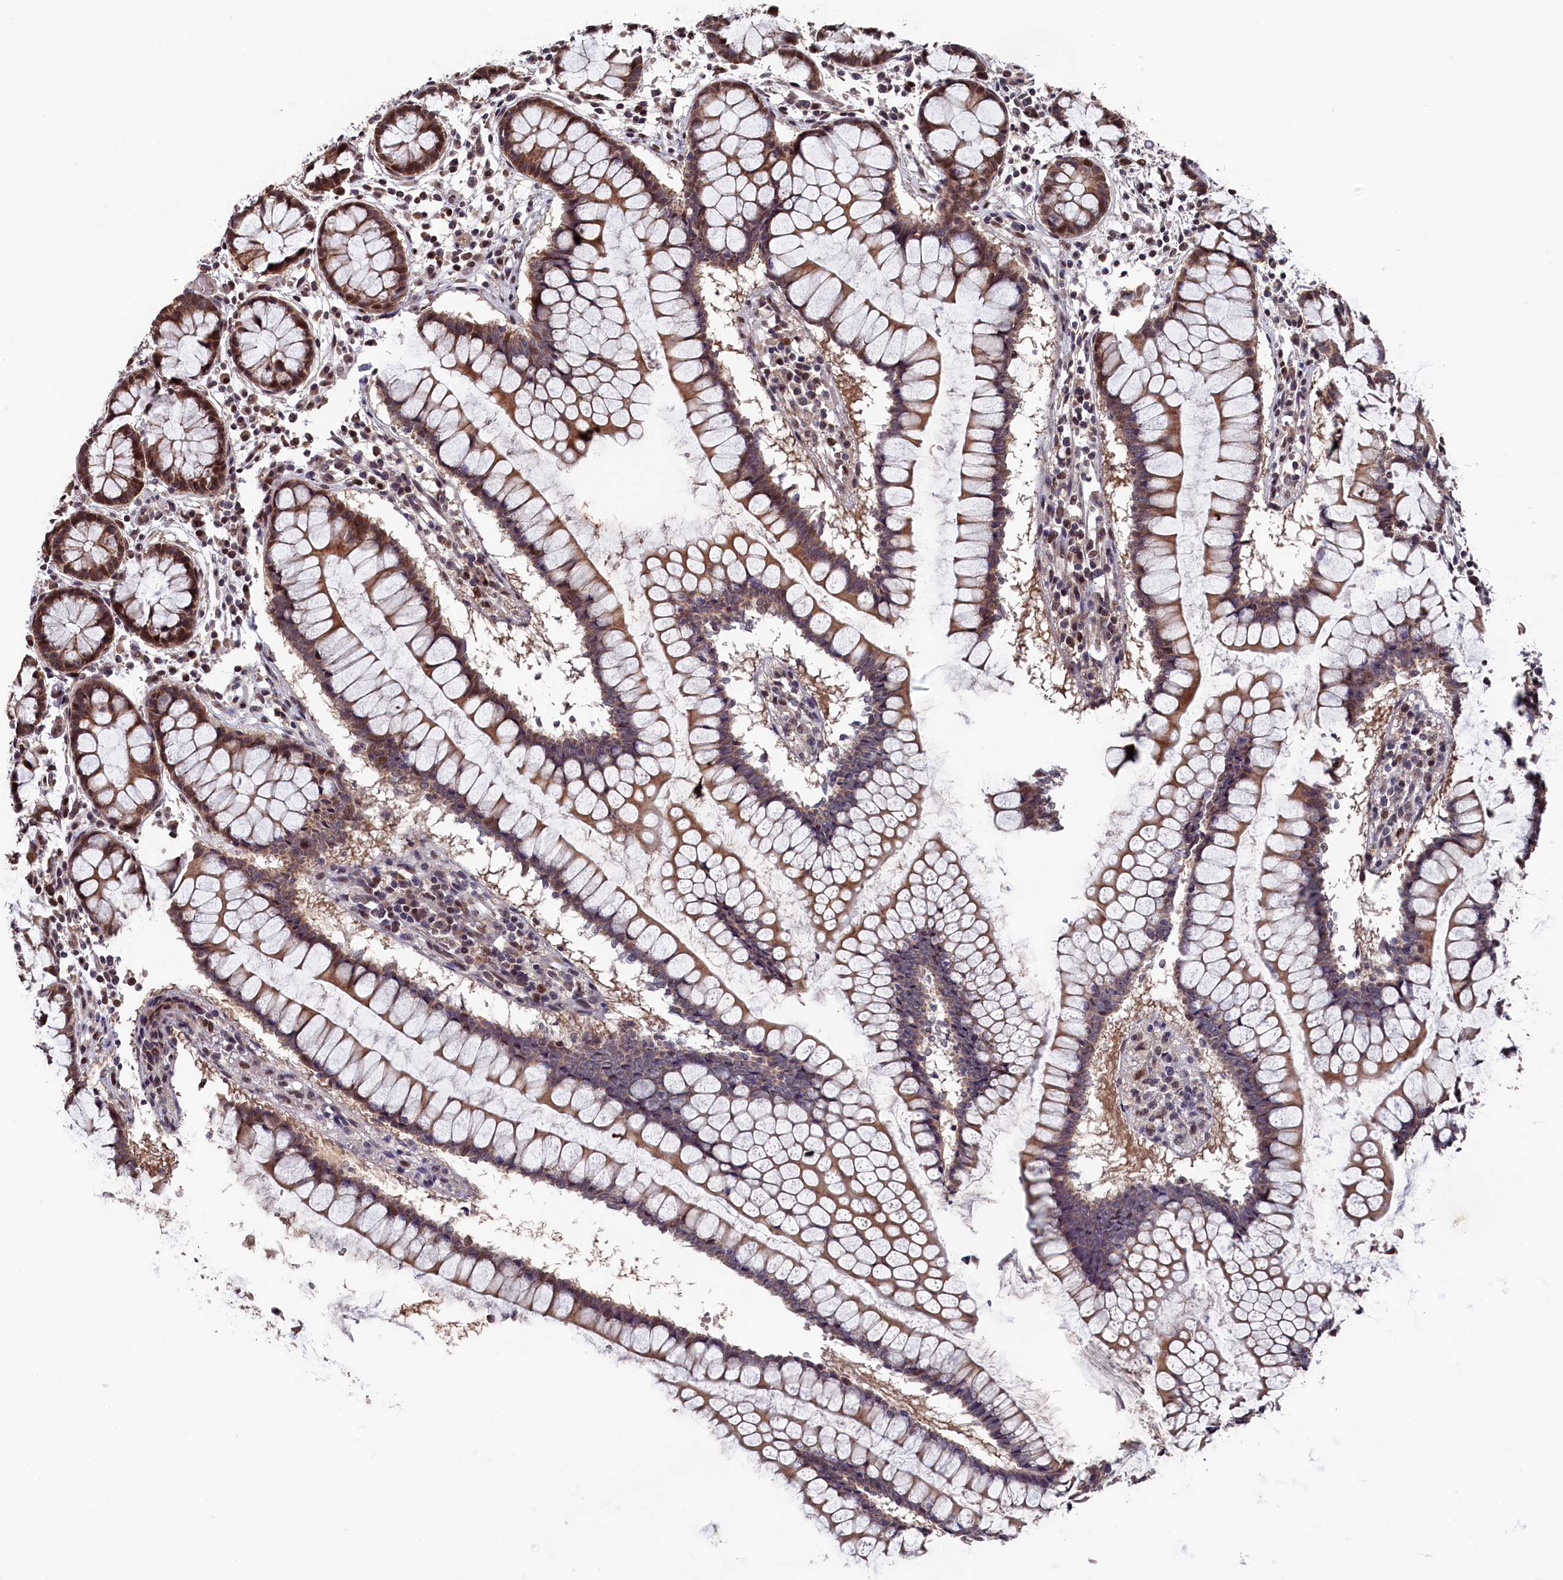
{"staining": {"intensity": "moderate", "quantity": ">75%", "location": "cytoplasmic/membranous"}, "tissue": "colon", "cell_type": "Endothelial cells", "image_type": "normal", "snomed": [{"axis": "morphology", "description": "Normal tissue, NOS"}, {"axis": "morphology", "description": "Adenocarcinoma, NOS"}, {"axis": "topography", "description": "Colon"}], "caption": "DAB immunohistochemical staining of benign colon exhibits moderate cytoplasmic/membranous protein expression in approximately >75% of endothelial cells. (DAB (3,3'-diaminobenzidine) IHC with brightfield microscopy, high magnification).", "gene": "CLPX", "patient": {"sex": "female", "age": 55}}